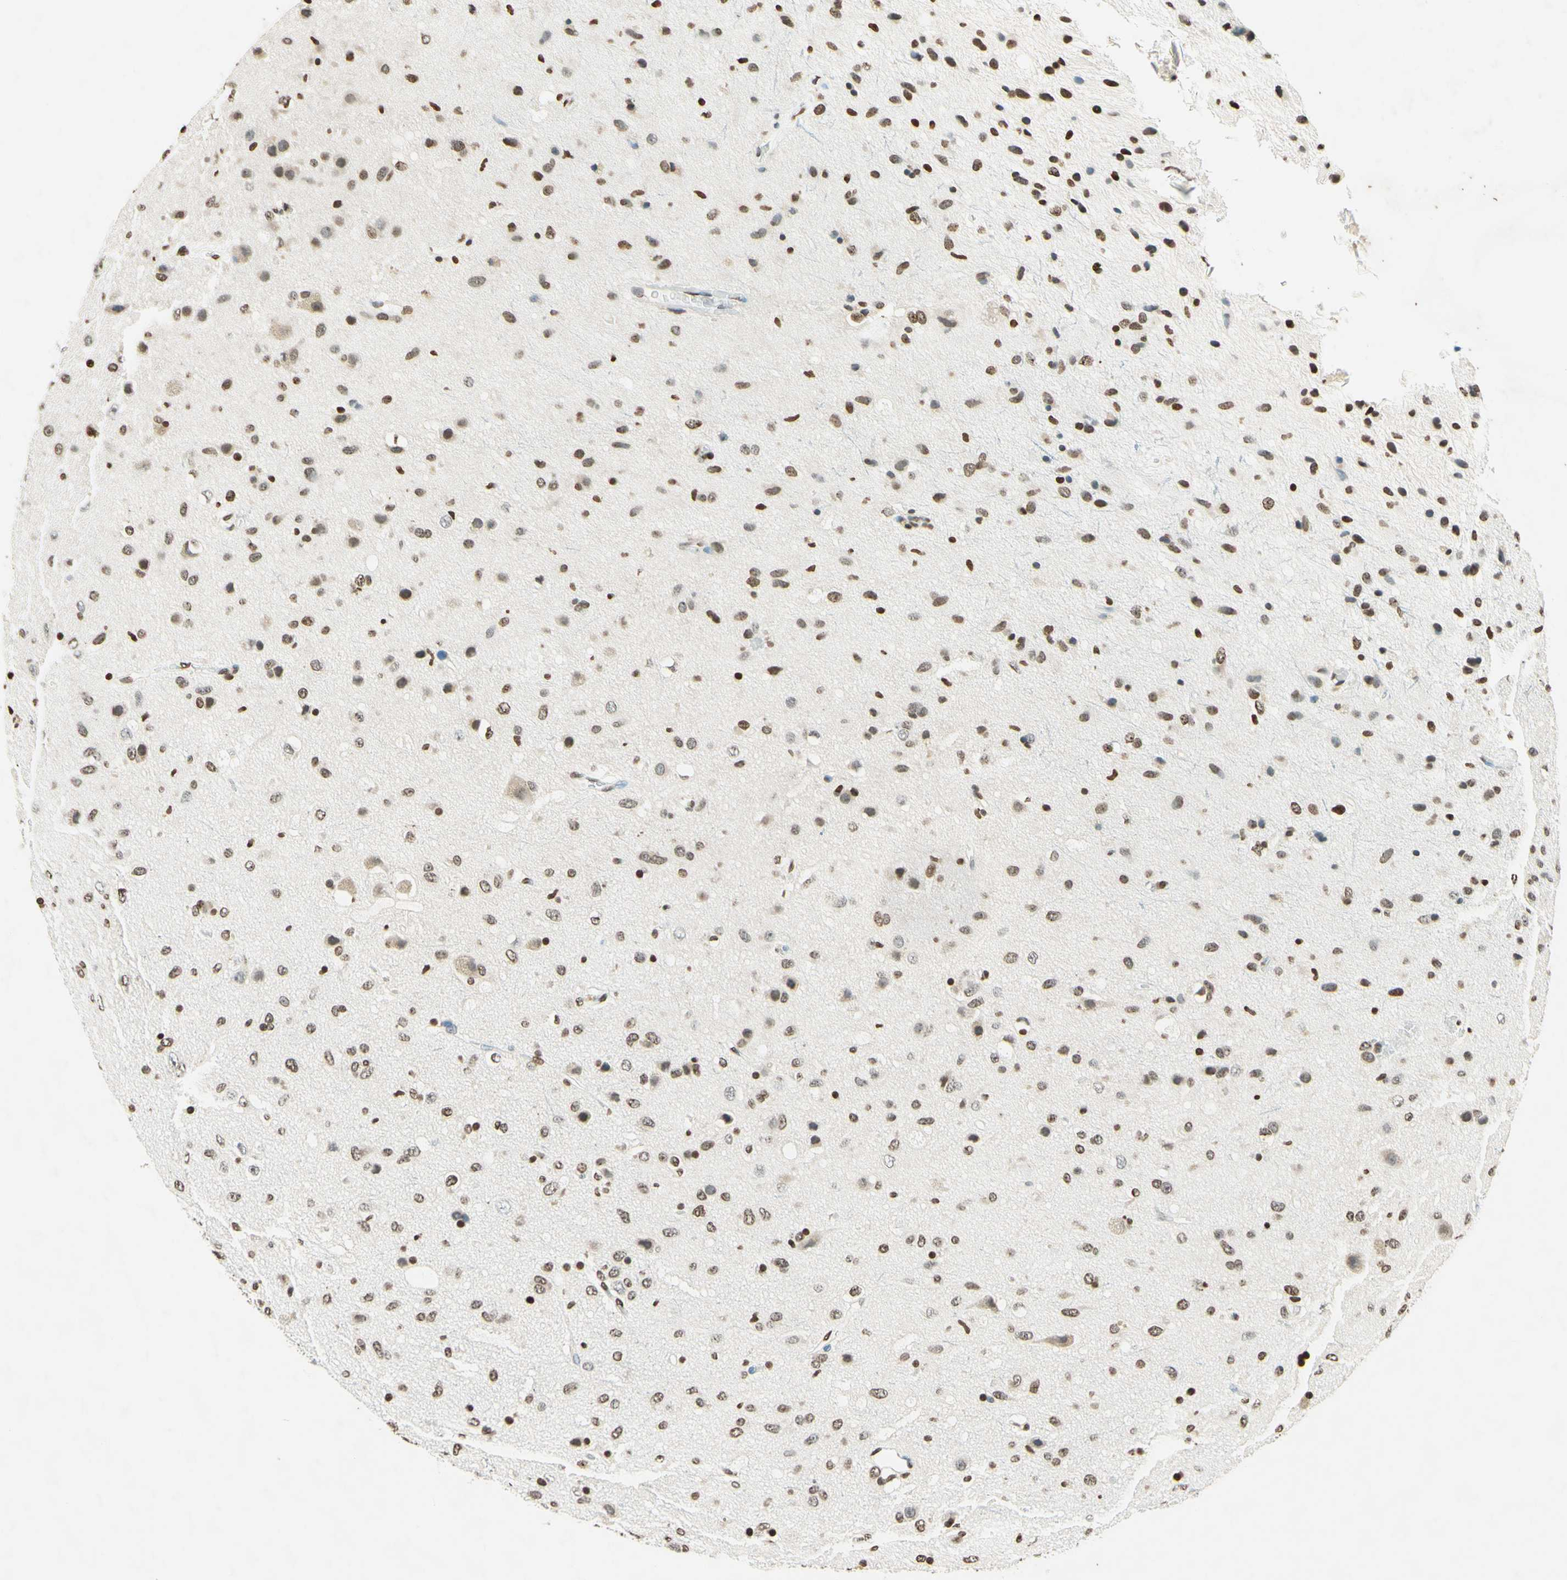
{"staining": {"intensity": "moderate", "quantity": ">75%", "location": "nuclear"}, "tissue": "glioma", "cell_type": "Tumor cells", "image_type": "cancer", "snomed": [{"axis": "morphology", "description": "Glioma, malignant, Low grade"}, {"axis": "topography", "description": "Brain"}], "caption": "A medium amount of moderate nuclear expression is appreciated in about >75% of tumor cells in malignant low-grade glioma tissue.", "gene": "MSH2", "patient": {"sex": "male", "age": 77}}